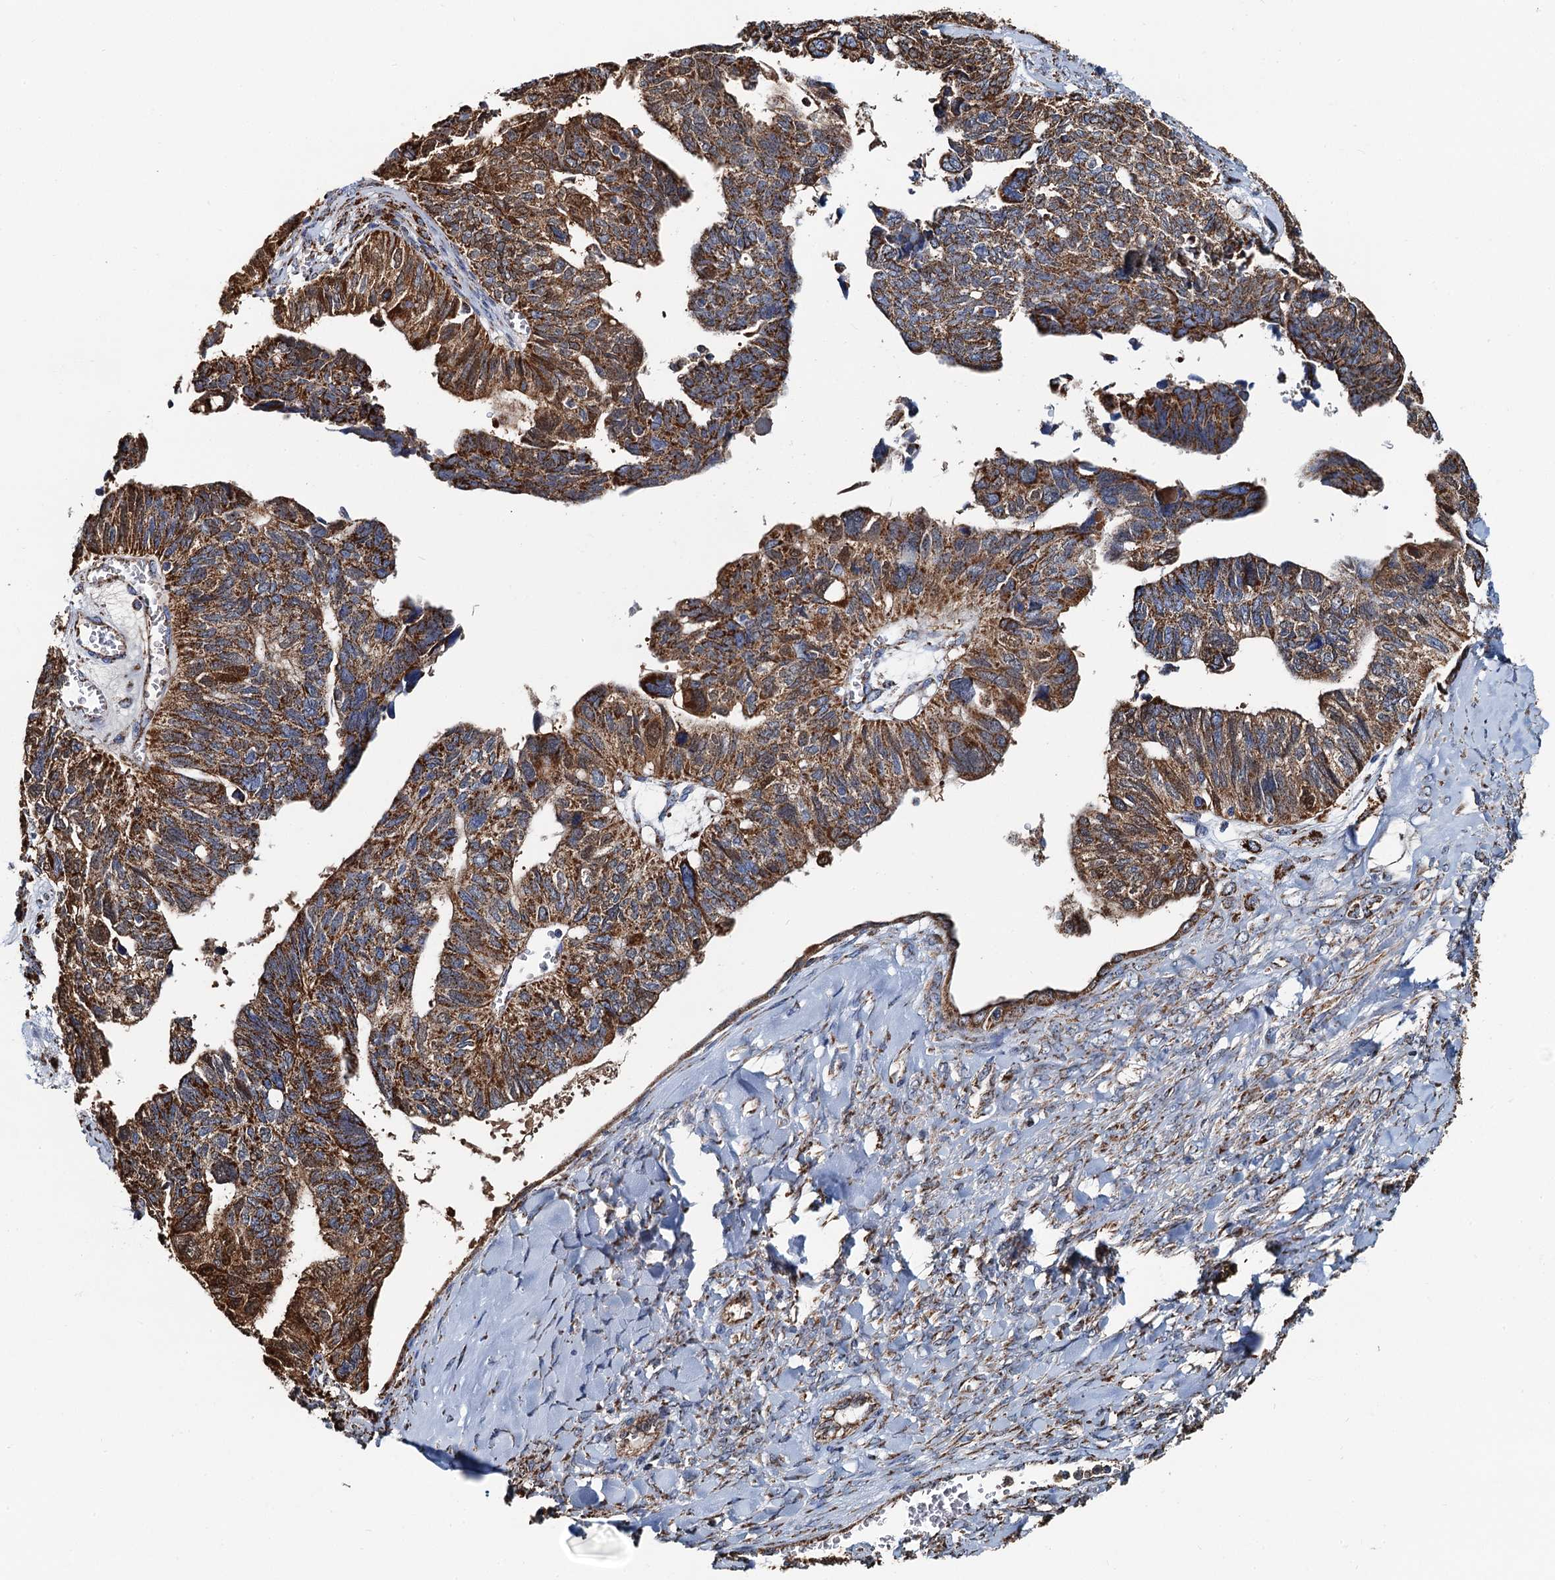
{"staining": {"intensity": "strong", "quantity": ">75%", "location": "cytoplasmic/membranous"}, "tissue": "ovarian cancer", "cell_type": "Tumor cells", "image_type": "cancer", "snomed": [{"axis": "morphology", "description": "Cystadenocarcinoma, serous, NOS"}, {"axis": "topography", "description": "Ovary"}], "caption": "Protein expression analysis of serous cystadenocarcinoma (ovarian) displays strong cytoplasmic/membranous positivity in approximately >75% of tumor cells. (brown staining indicates protein expression, while blue staining denotes nuclei).", "gene": "AAGAB", "patient": {"sex": "female", "age": 79}}